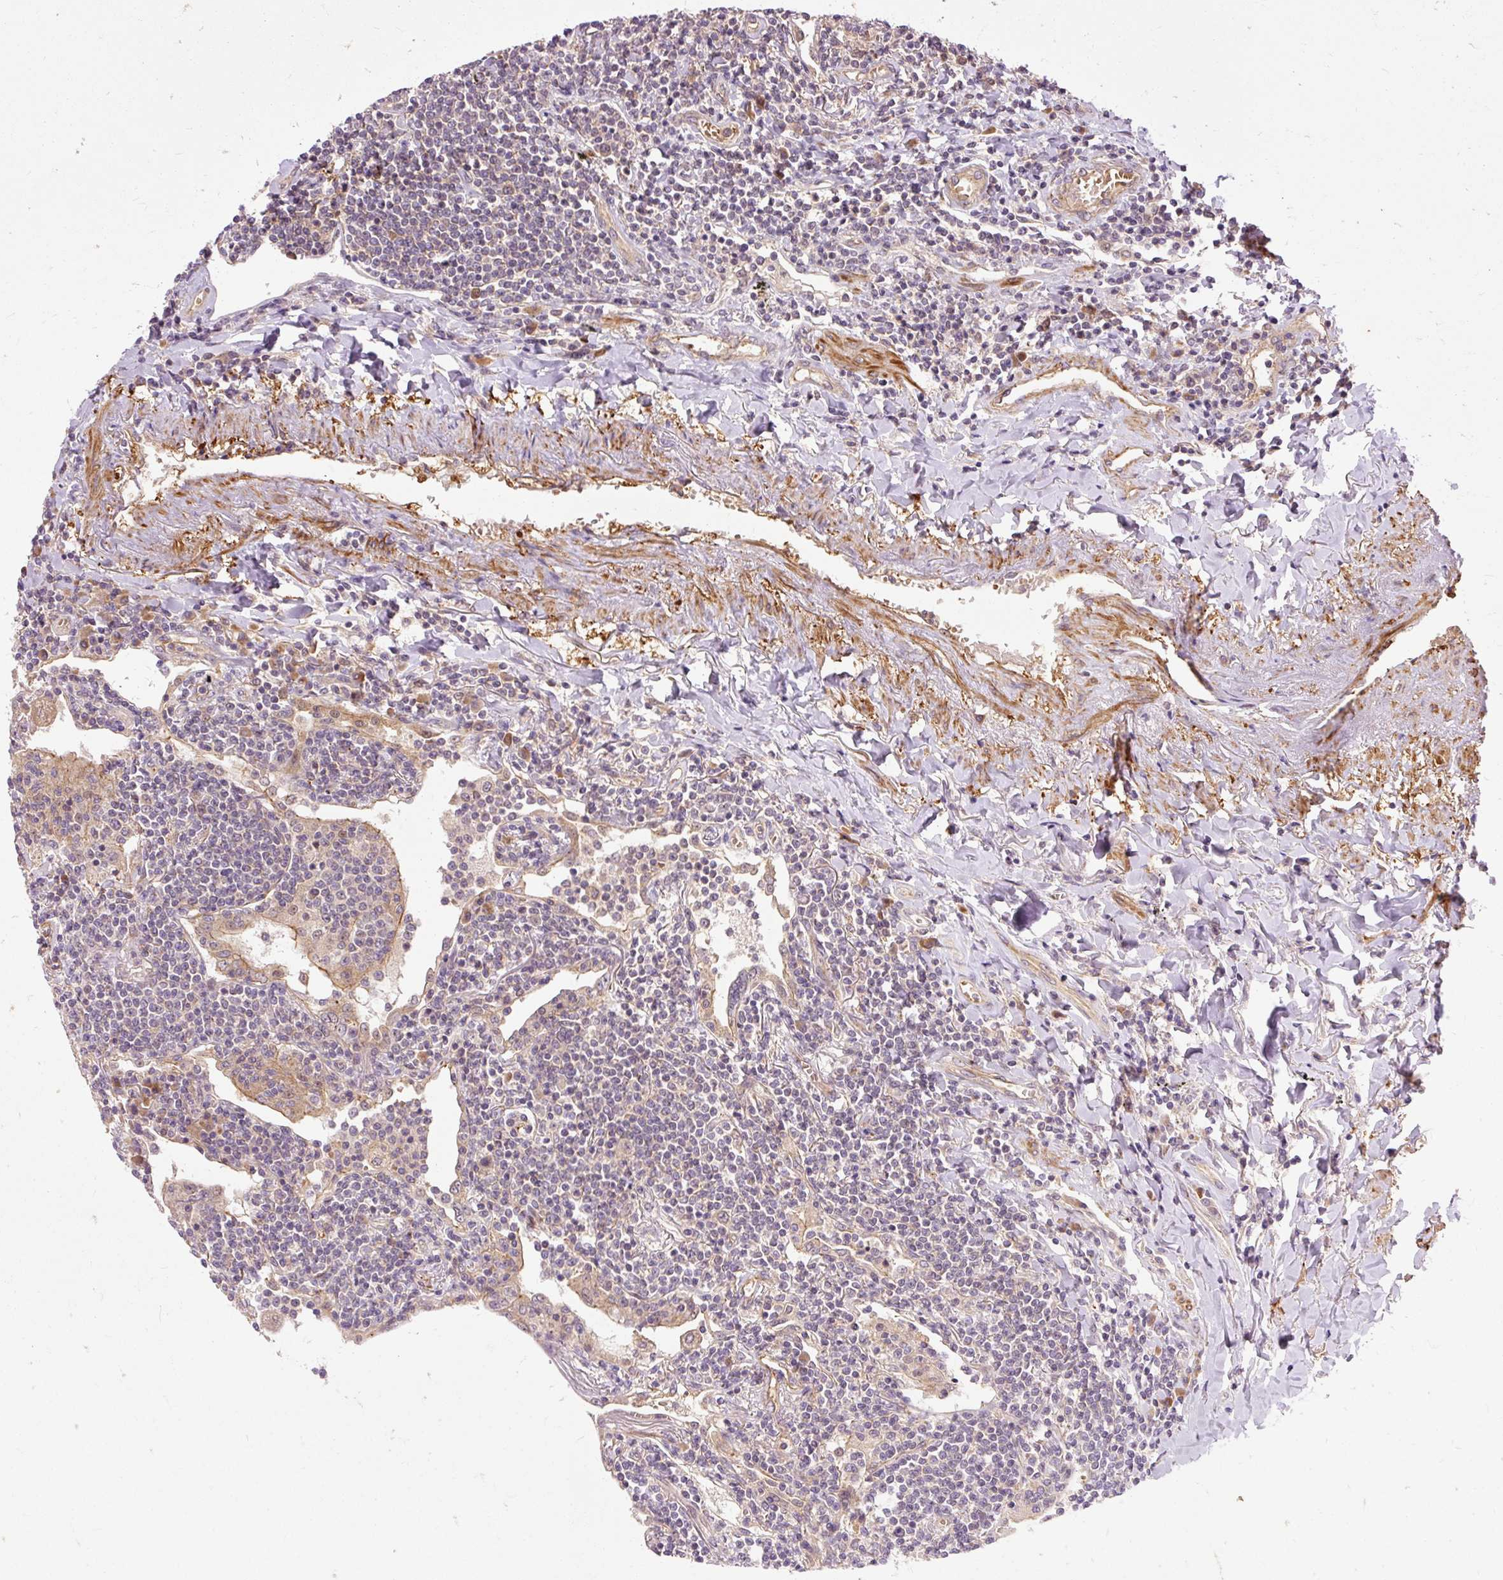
{"staining": {"intensity": "negative", "quantity": "none", "location": "none"}, "tissue": "lymphoma", "cell_type": "Tumor cells", "image_type": "cancer", "snomed": [{"axis": "morphology", "description": "Malignant lymphoma, non-Hodgkin's type, Low grade"}, {"axis": "topography", "description": "Lung"}], "caption": "Lymphoma was stained to show a protein in brown. There is no significant staining in tumor cells.", "gene": "RIPOR3", "patient": {"sex": "female", "age": 71}}